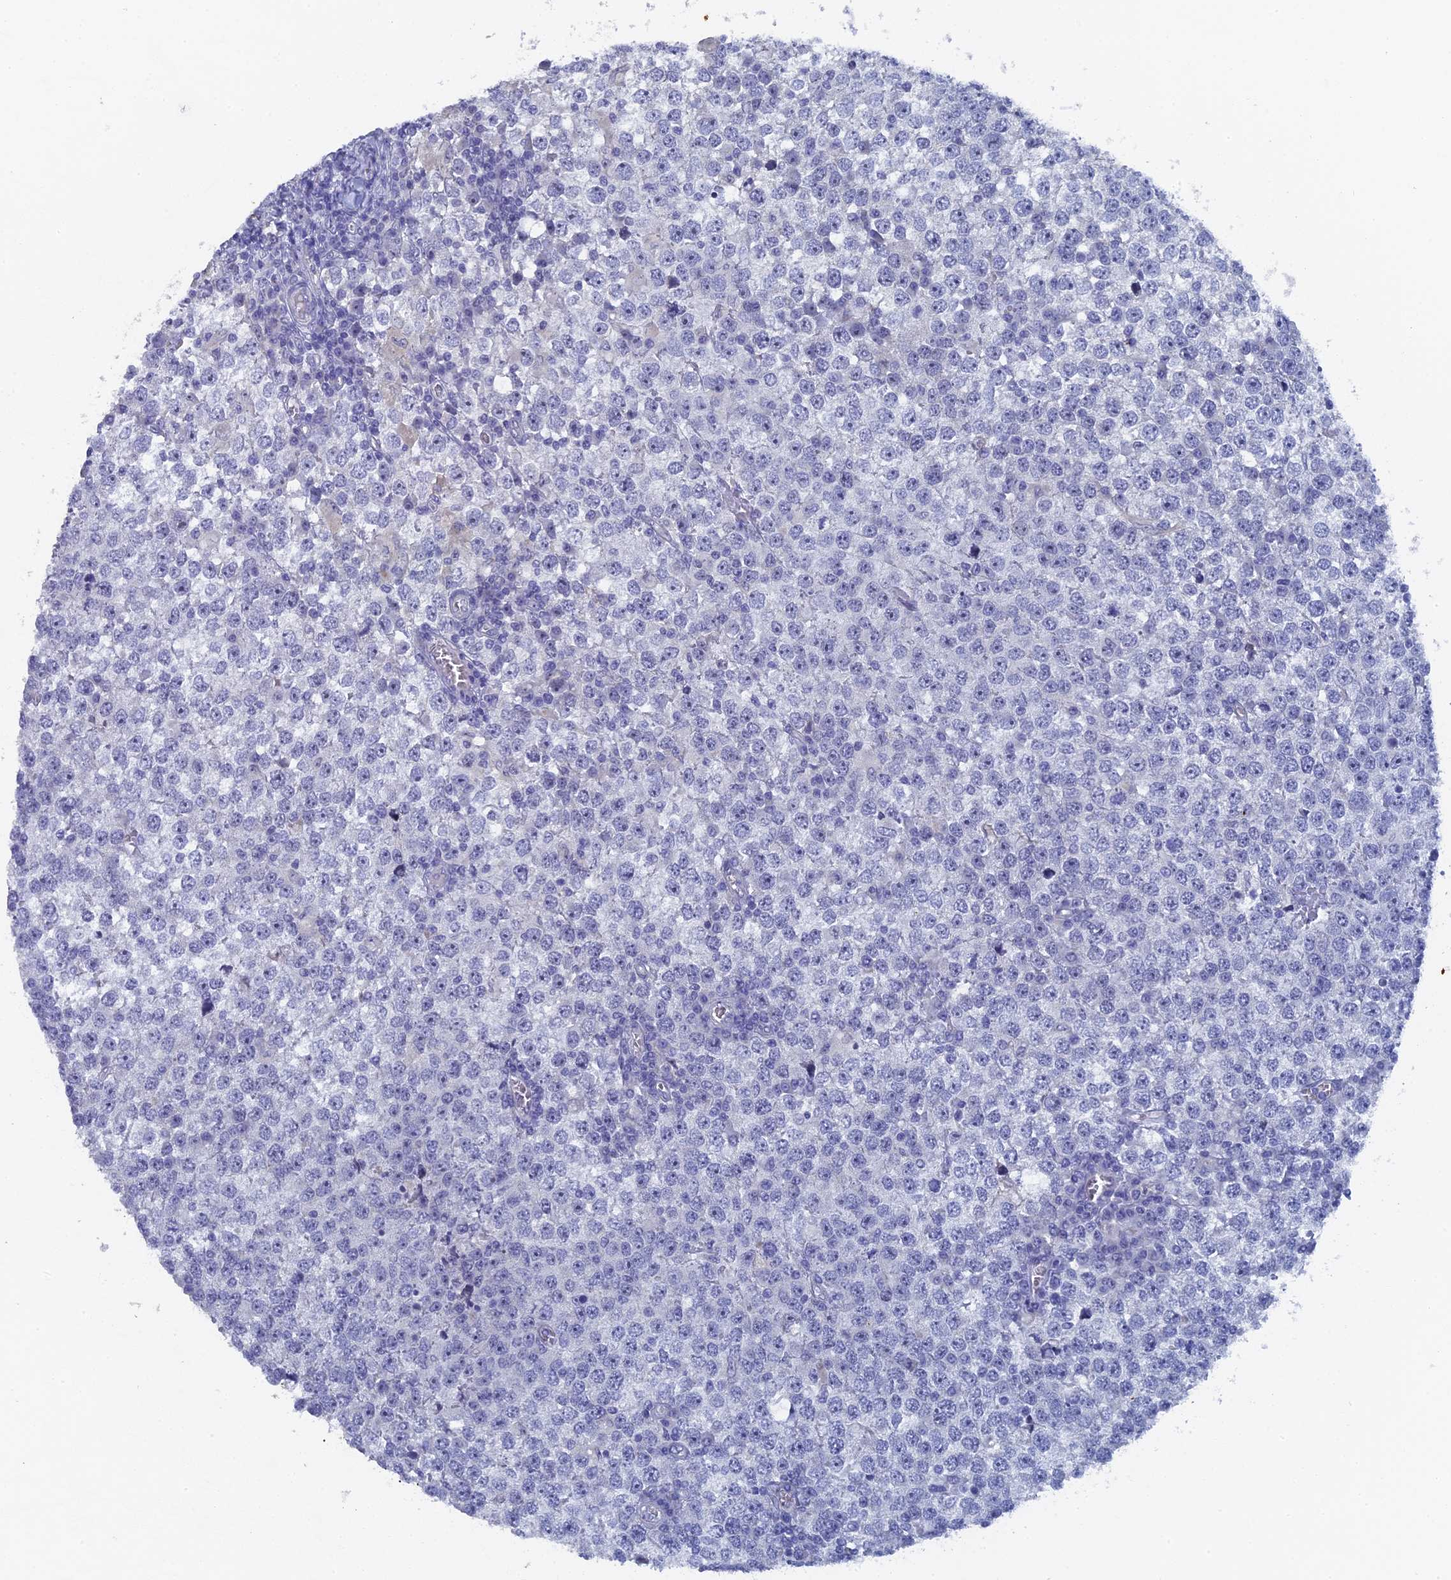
{"staining": {"intensity": "negative", "quantity": "none", "location": "none"}, "tissue": "testis cancer", "cell_type": "Tumor cells", "image_type": "cancer", "snomed": [{"axis": "morphology", "description": "Seminoma, NOS"}, {"axis": "topography", "description": "Testis"}], "caption": "Immunohistochemistry (IHC) of testis cancer demonstrates no expression in tumor cells.", "gene": "SRFBP1", "patient": {"sex": "male", "age": 65}}